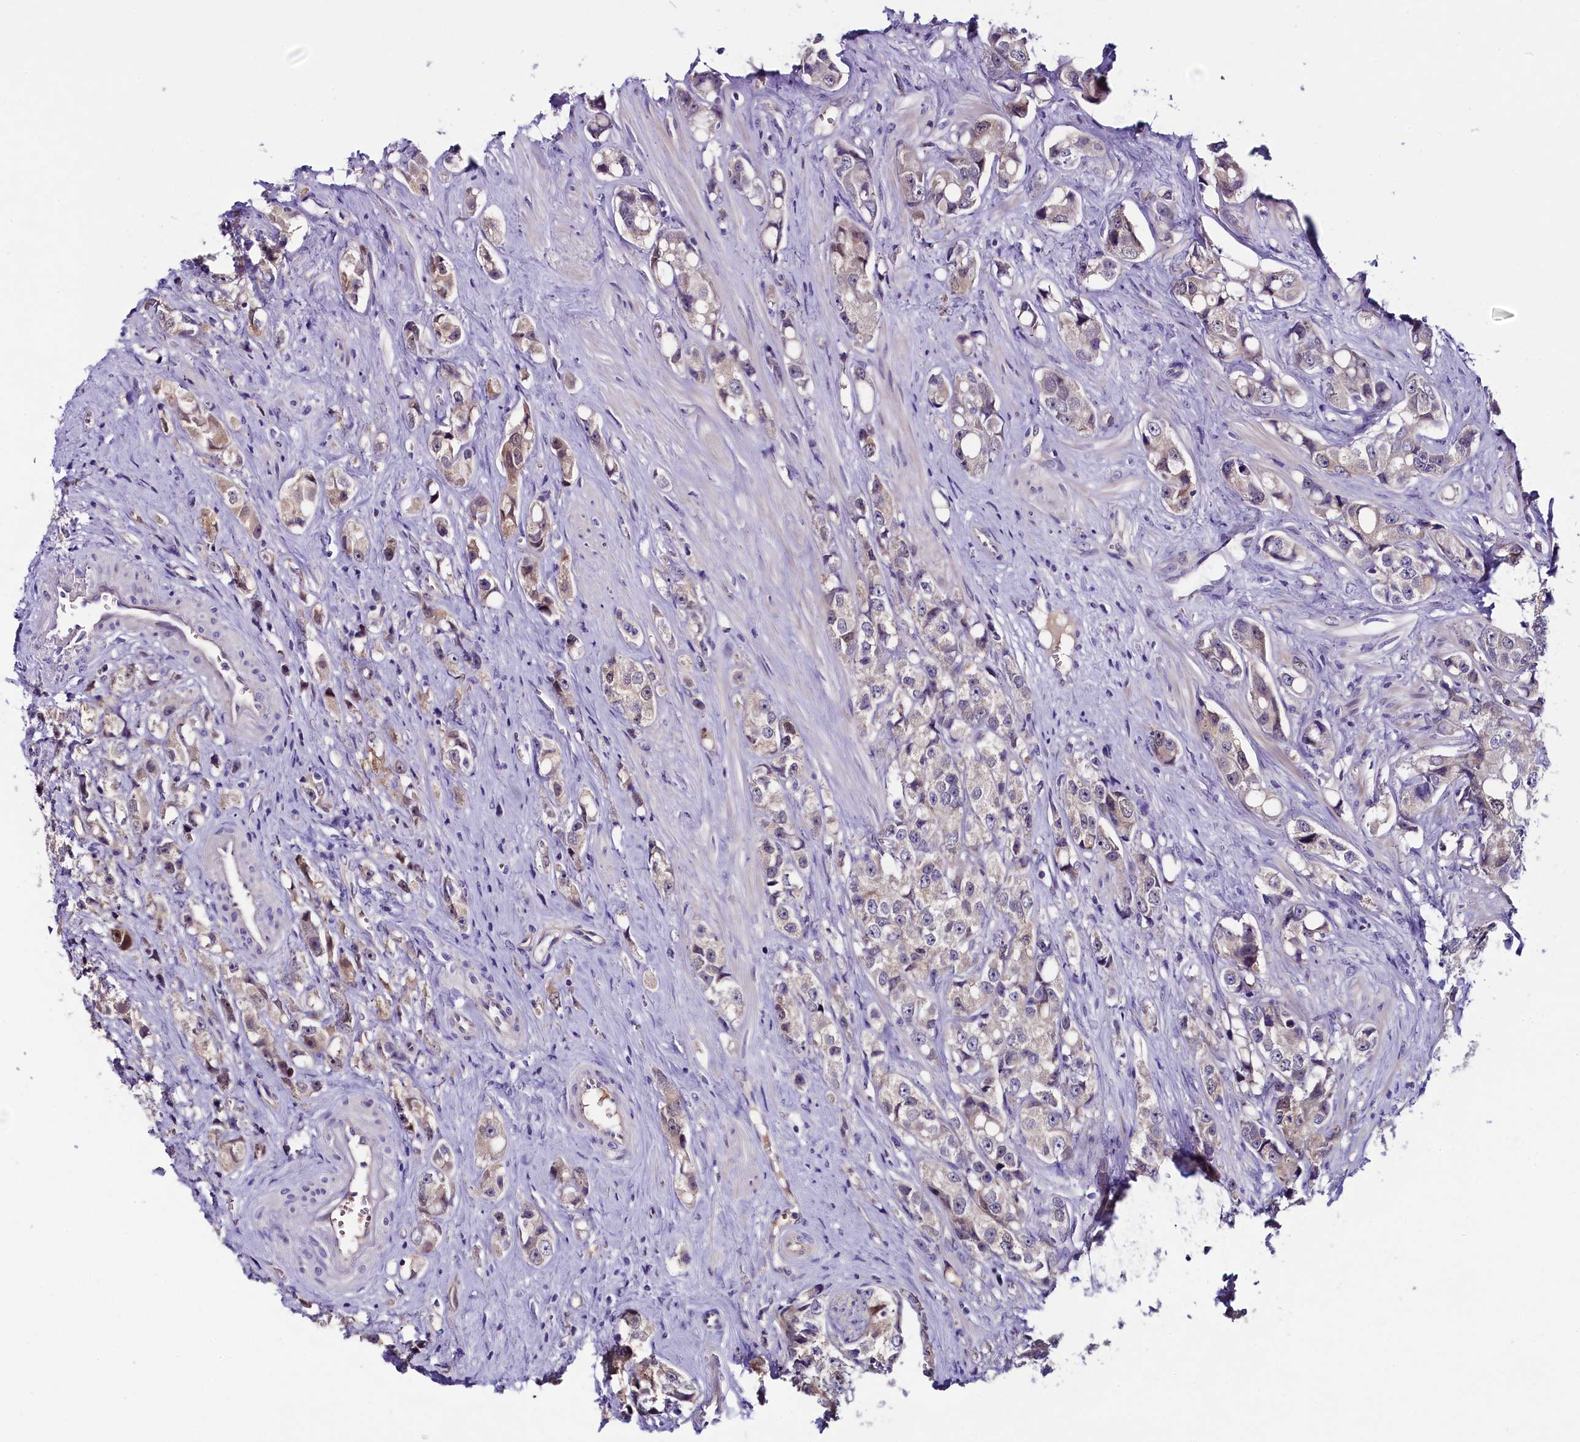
{"staining": {"intensity": "weak", "quantity": "<25%", "location": "cytoplasmic/membranous"}, "tissue": "prostate cancer", "cell_type": "Tumor cells", "image_type": "cancer", "snomed": [{"axis": "morphology", "description": "Adenocarcinoma, High grade"}, {"axis": "topography", "description": "Prostate"}], "caption": "This is a image of immunohistochemistry (IHC) staining of prostate cancer (adenocarcinoma (high-grade)), which shows no positivity in tumor cells. The staining is performed using DAB brown chromogen with nuclei counter-stained in using hematoxylin.", "gene": "C9orf40", "patient": {"sex": "male", "age": 74}}